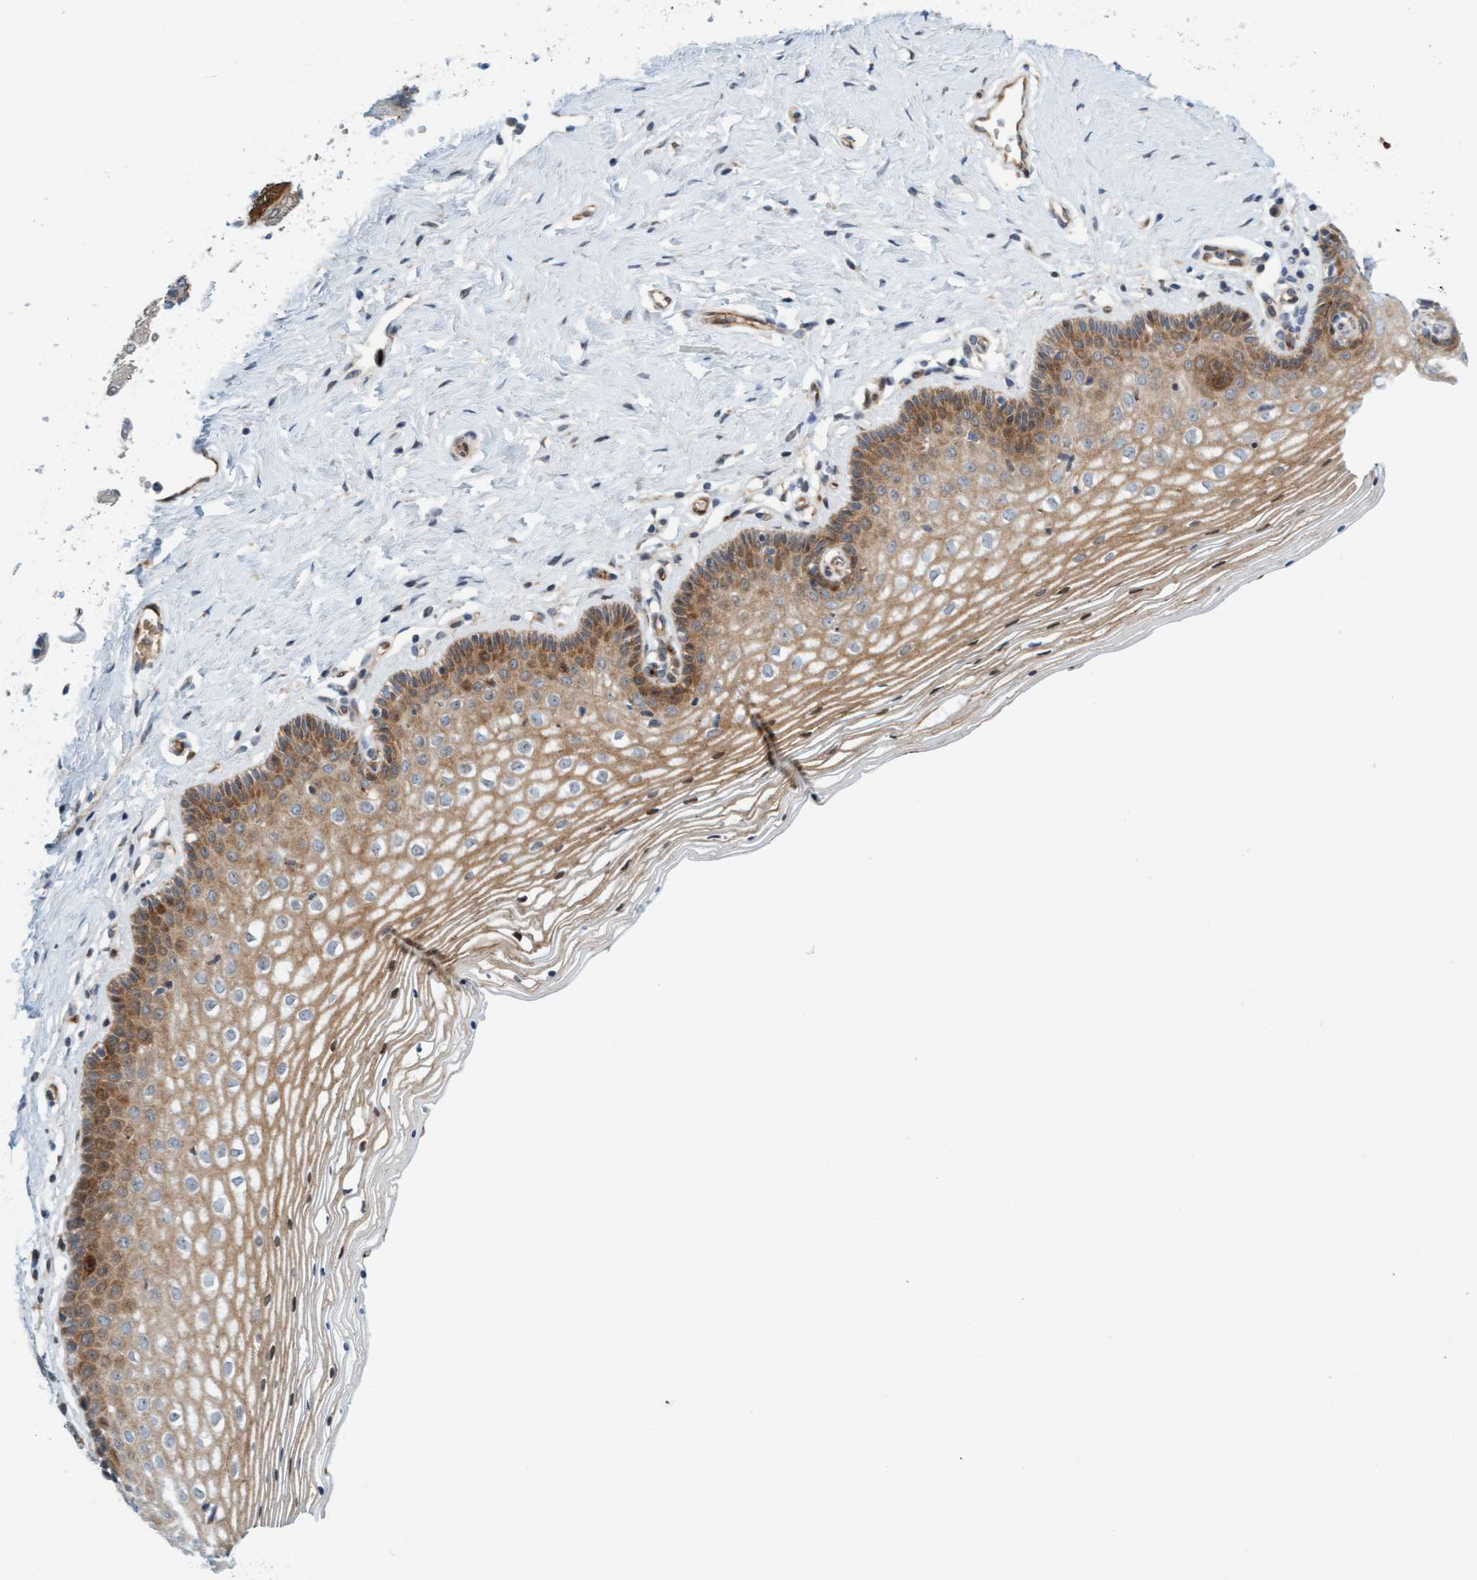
{"staining": {"intensity": "strong", "quantity": "25%-75%", "location": "cytoplasmic/membranous,nuclear"}, "tissue": "vagina", "cell_type": "Squamous epithelial cells", "image_type": "normal", "snomed": [{"axis": "morphology", "description": "Normal tissue, NOS"}, {"axis": "topography", "description": "Vagina"}], "caption": "DAB (3,3'-diaminobenzidine) immunohistochemical staining of benign human vagina shows strong cytoplasmic/membranous,nuclear protein positivity in about 25%-75% of squamous epithelial cells. The staining was performed using DAB (3,3'-diaminobenzidine) to visualize the protein expression in brown, while the nuclei were stained in blue with hematoxylin (Magnification: 20x).", "gene": "EIF4EBP1", "patient": {"sex": "female", "age": 32}}